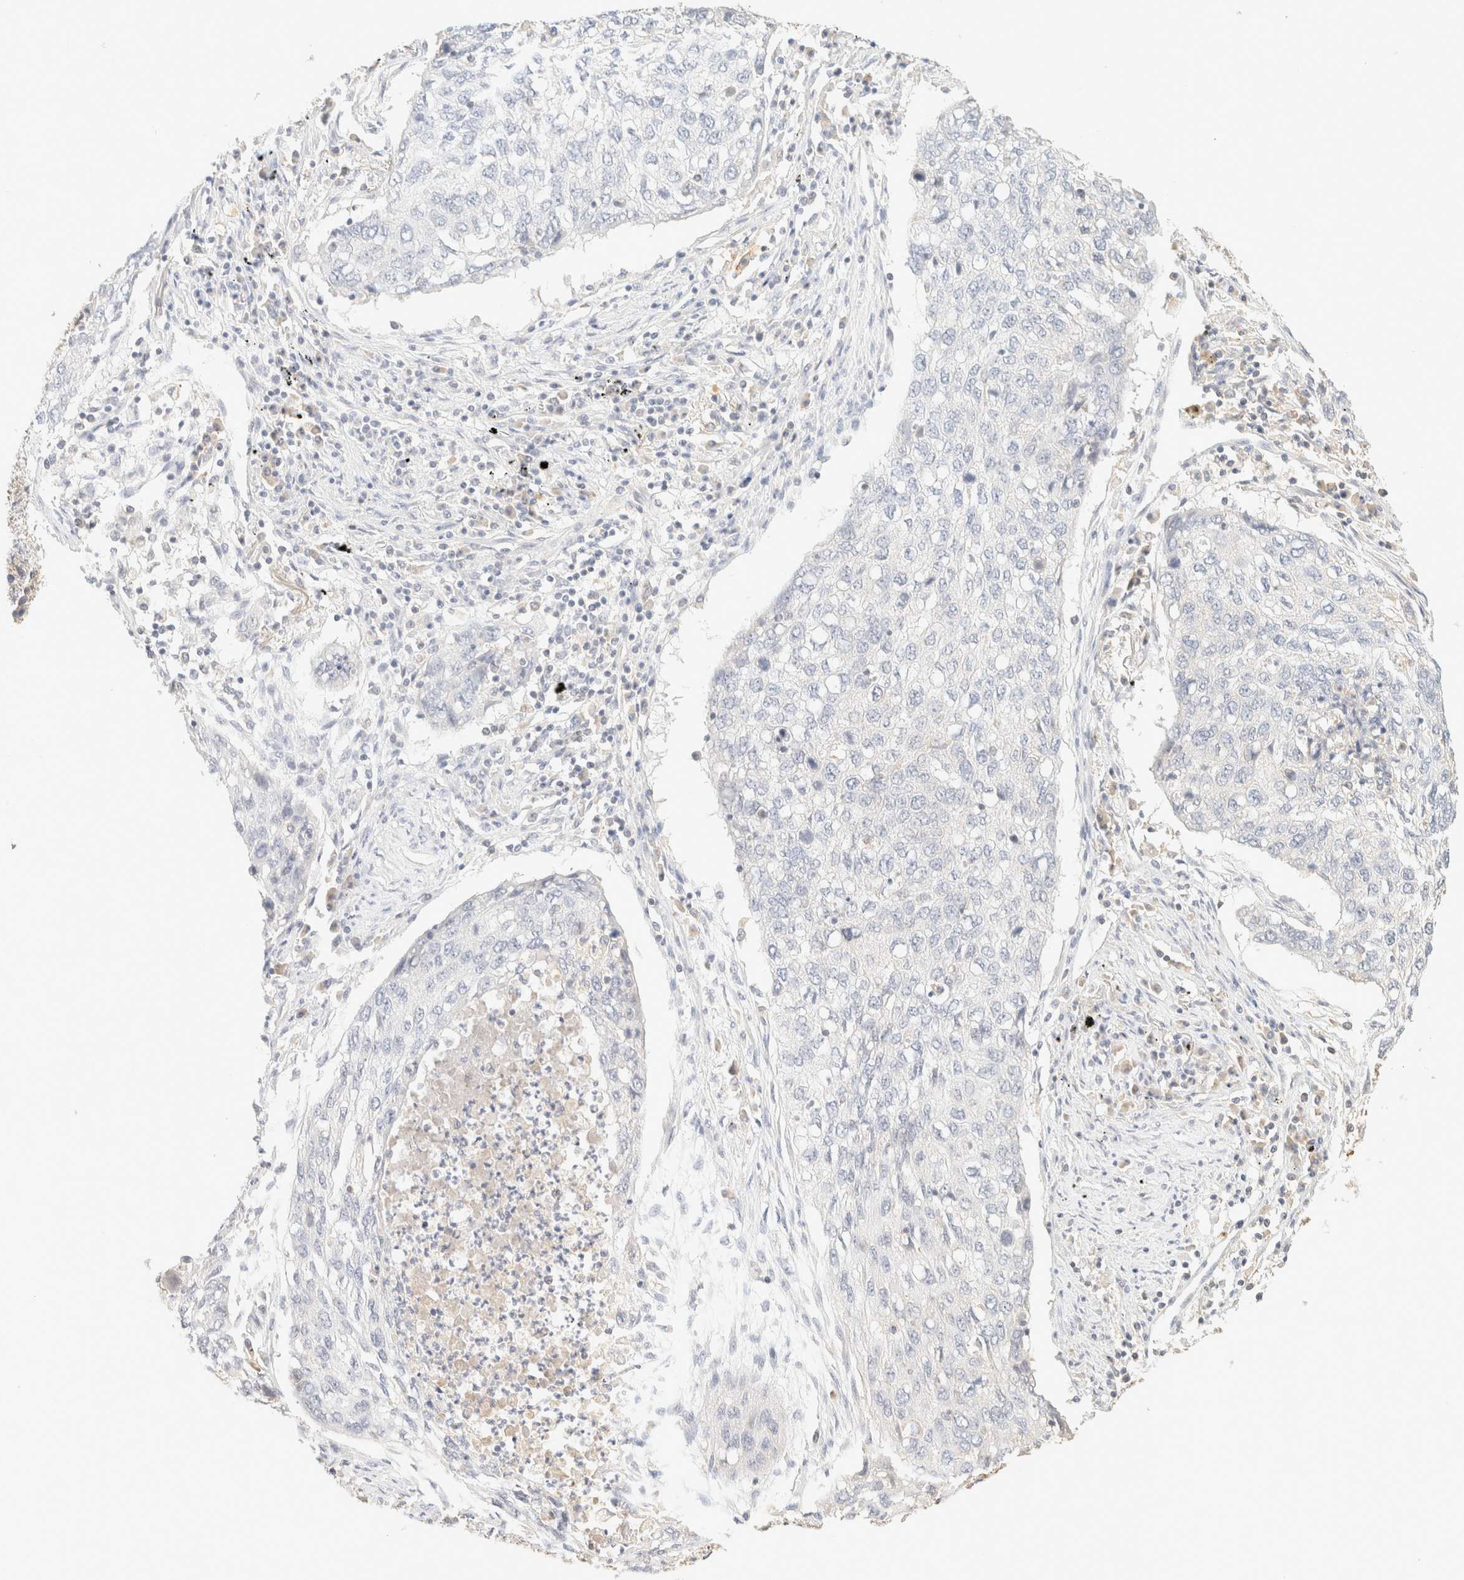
{"staining": {"intensity": "negative", "quantity": "none", "location": "none"}, "tissue": "lung cancer", "cell_type": "Tumor cells", "image_type": "cancer", "snomed": [{"axis": "morphology", "description": "Squamous cell carcinoma, NOS"}, {"axis": "topography", "description": "Lung"}], "caption": "Tumor cells show no significant positivity in lung cancer.", "gene": "TIMD4", "patient": {"sex": "female", "age": 63}}